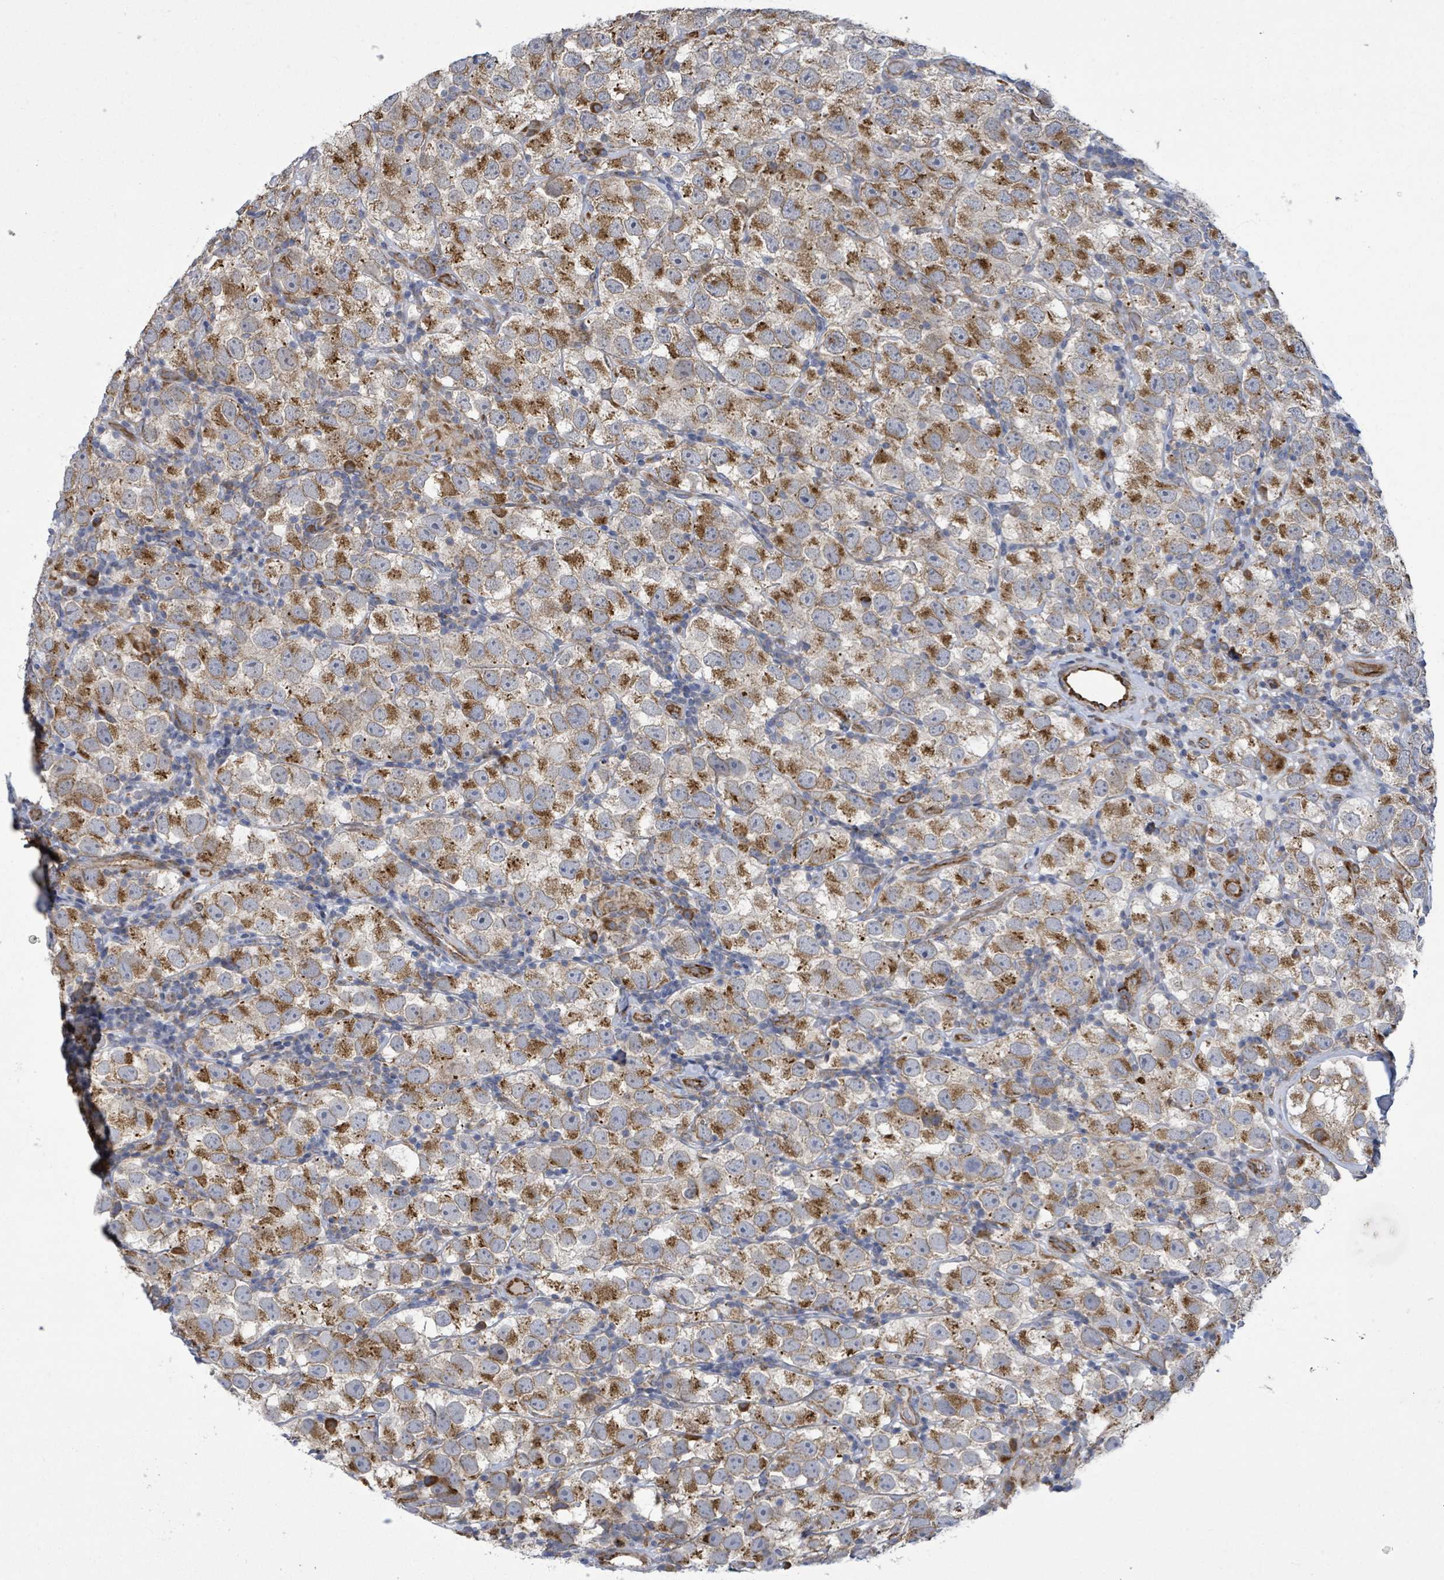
{"staining": {"intensity": "moderate", "quantity": ">75%", "location": "cytoplasmic/membranous"}, "tissue": "testis cancer", "cell_type": "Tumor cells", "image_type": "cancer", "snomed": [{"axis": "morphology", "description": "Seminoma, NOS"}, {"axis": "topography", "description": "Testis"}], "caption": "Brown immunohistochemical staining in human seminoma (testis) shows moderate cytoplasmic/membranous positivity in approximately >75% of tumor cells.", "gene": "NOMO1", "patient": {"sex": "male", "age": 26}}